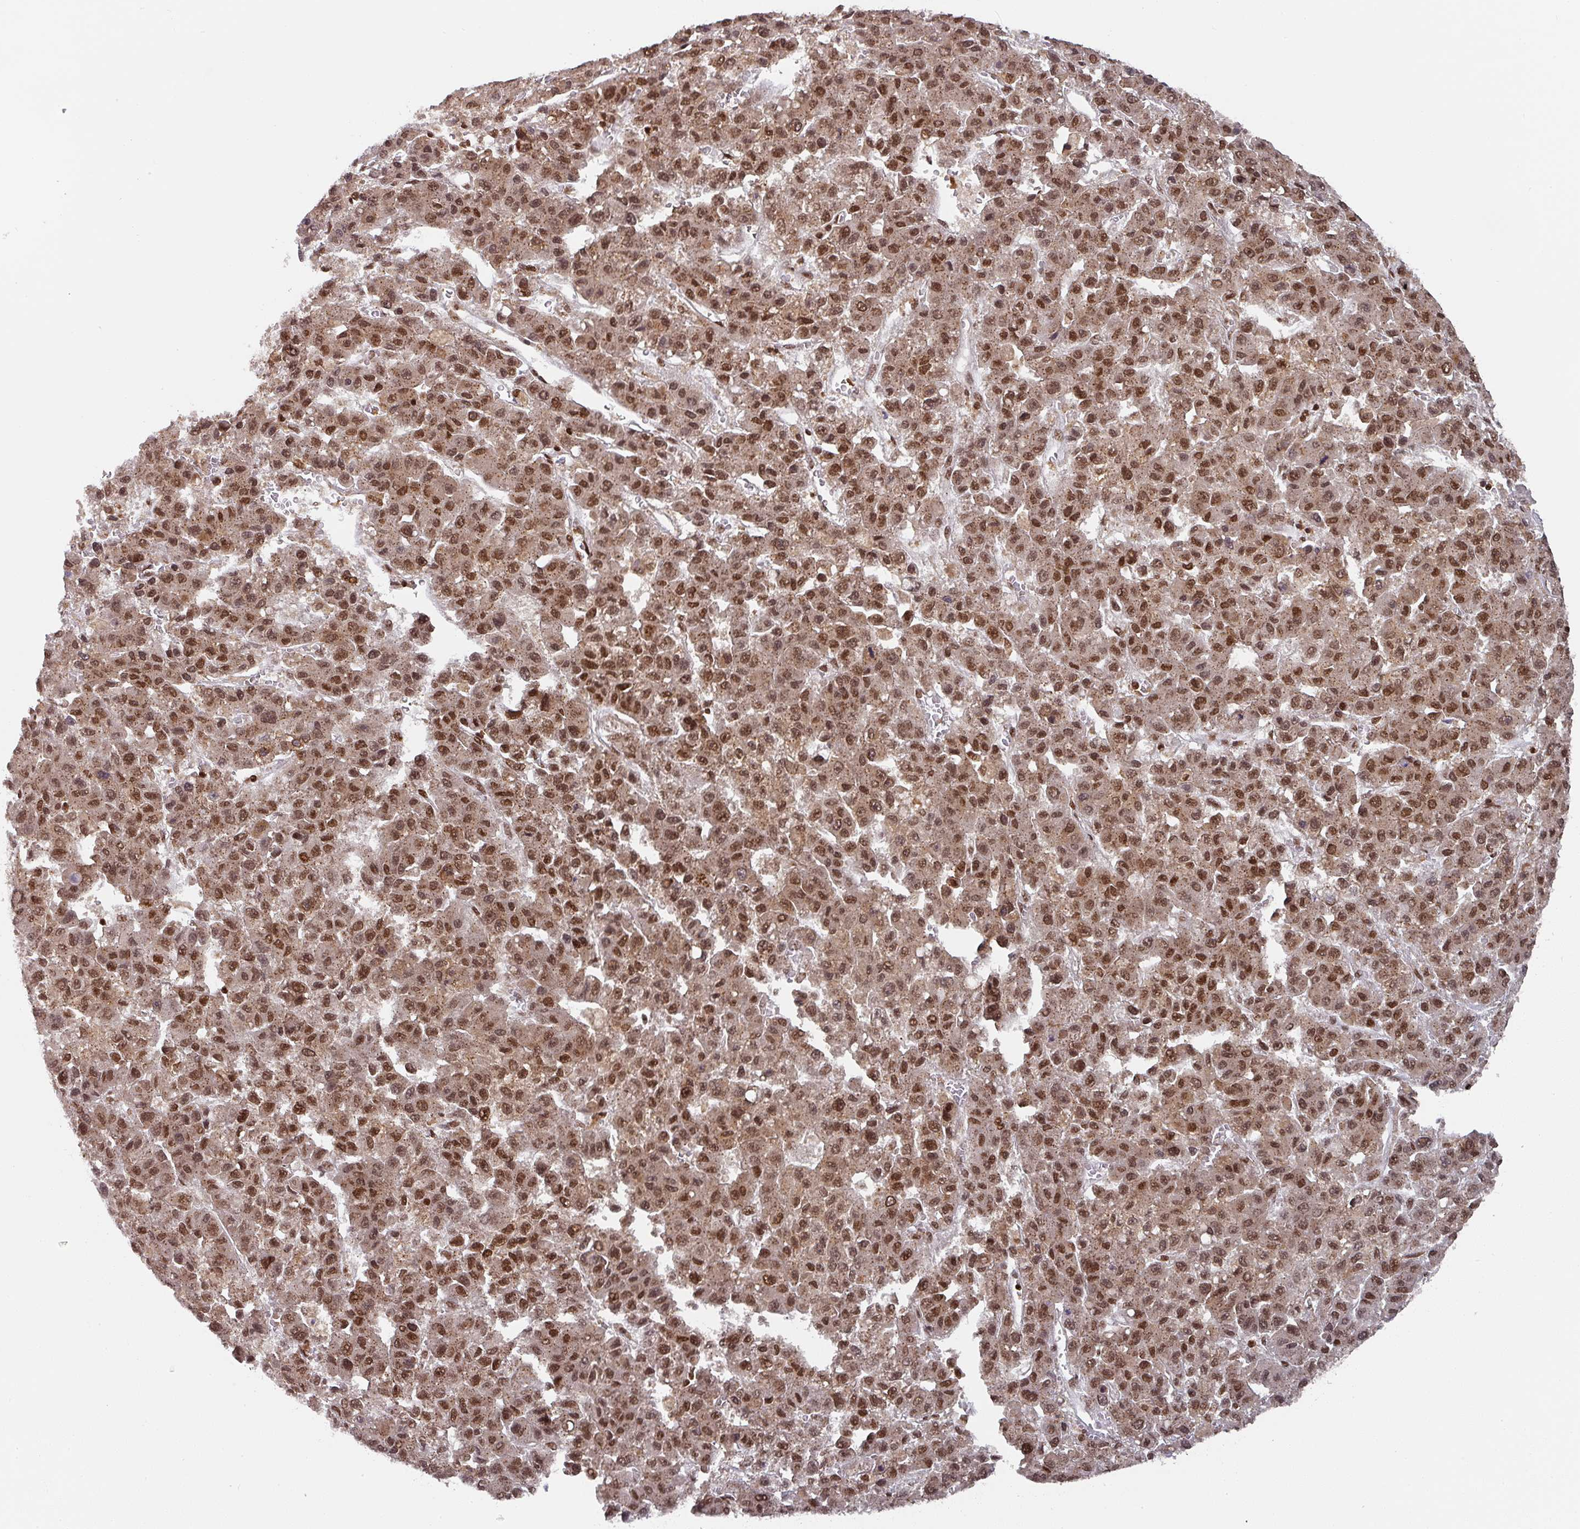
{"staining": {"intensity": "moderate", "quantity": ">75%", "location": "cytoplasmic/membranous,nuclear"}, "tissue": "liver cancer", "cell_type": "Tumor cells", "image_type": "cancer", "snomed": [{"axis": "morphology", "description": "Carcinoma, Hepatocellular, NOS"}, {"axis": "topography", "description": "Liver"}], "caption": "This histopathology image demonstrates immunohistochemistry staining of liver cancer, with medium moderate cytoplasmic/membranous and nuclear expression in approximately >75% of tumor cells.", "gene": "DIDO1", "patient": {"sex": "male", "age": 70}}